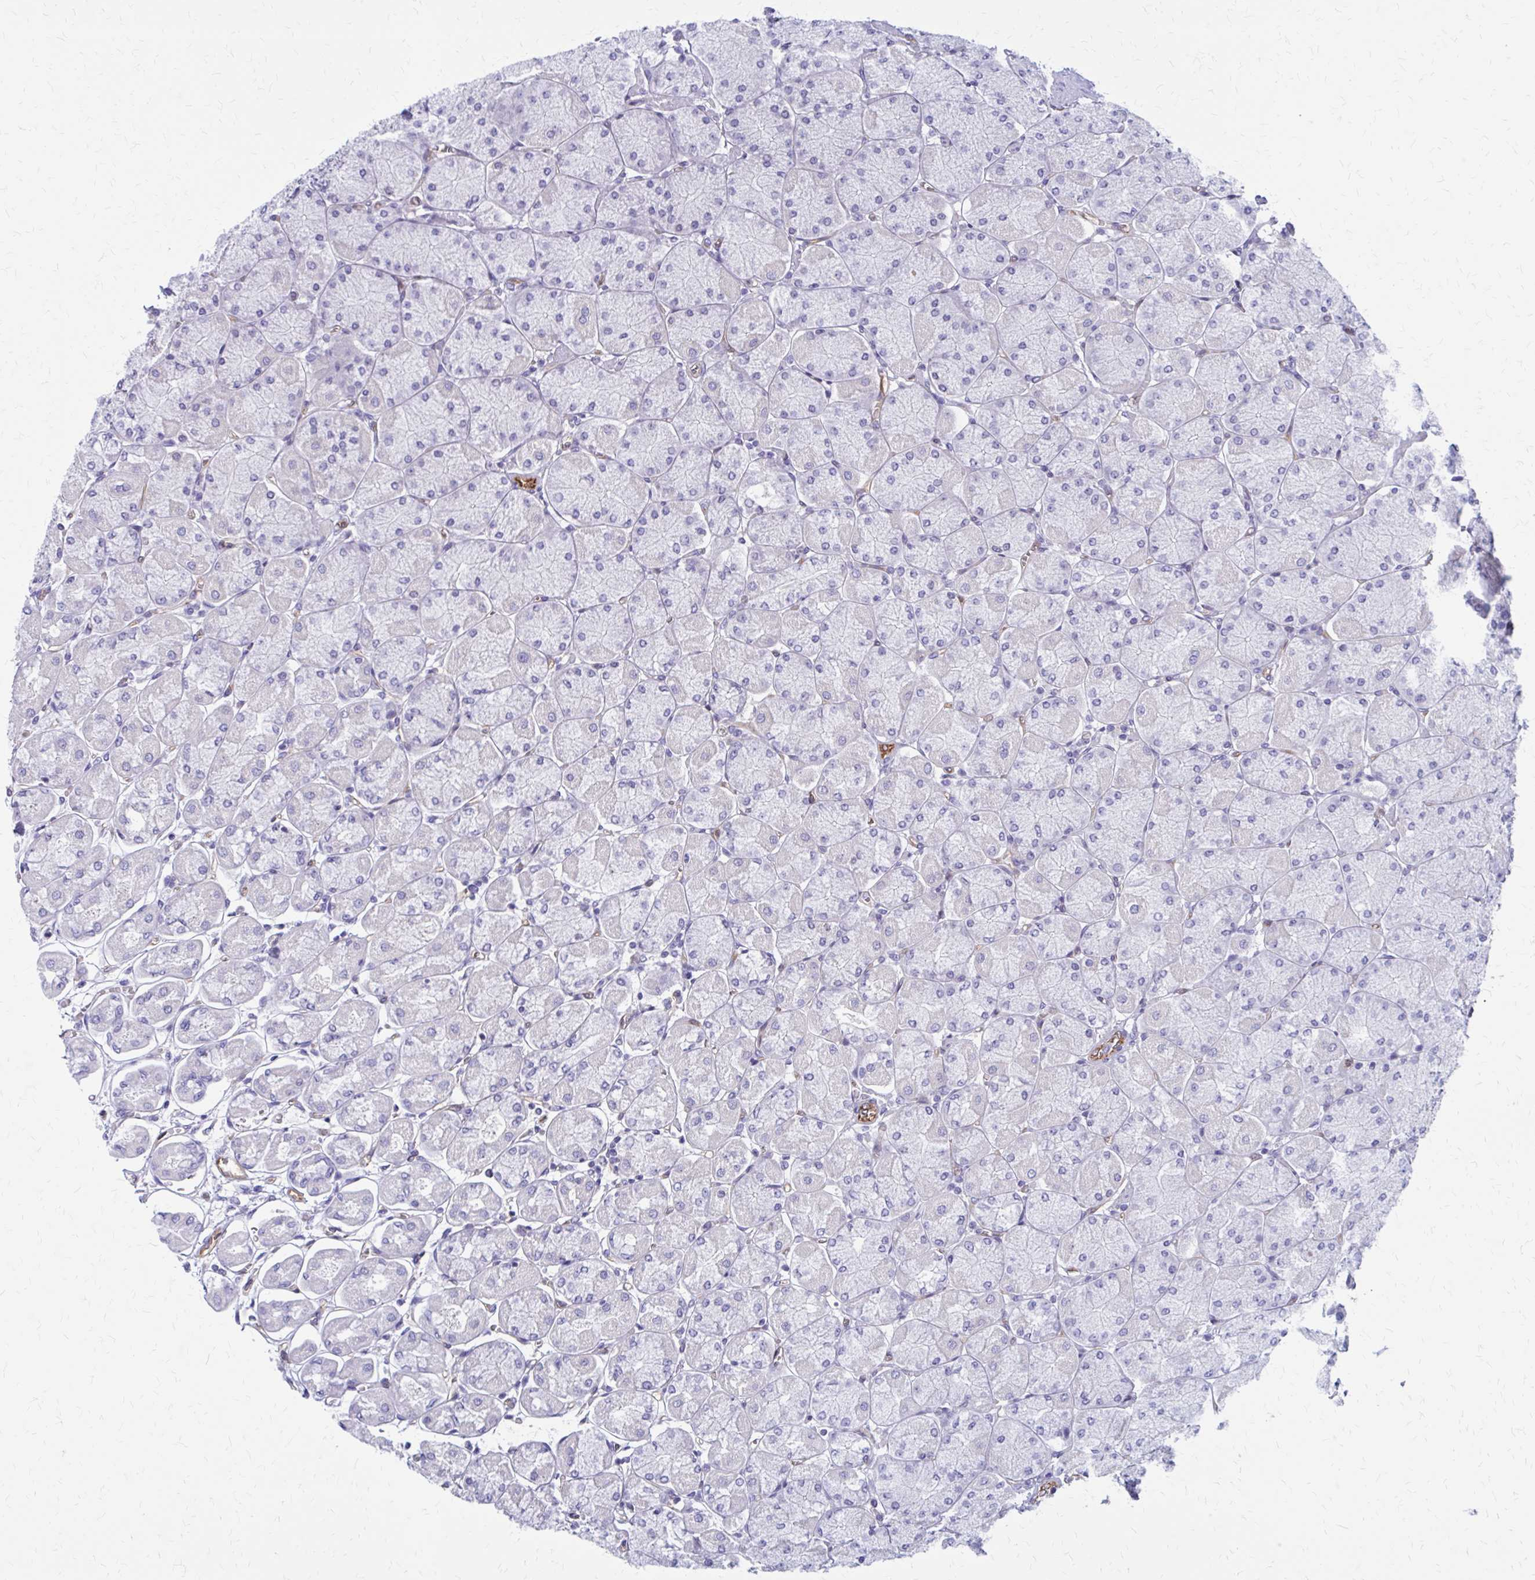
{"staining": {"intensity": "negative", "quantity": "none", "location": "none"}, "tissue": "stomach", "cell_type": "Glandular cells", "image_type": "normal", "snomed": [{"axis": "morphology", "description": "Normal tissue, NOS"}, {"axis": "topography", "description": "Stomach, upper"}], "caption": "DAB immunohistochemical staining of unremarkable stomach shows no significant positivity in glandular cells.", "gene": "CLIC2", "patient": {"sex": "female", "age": 56}}